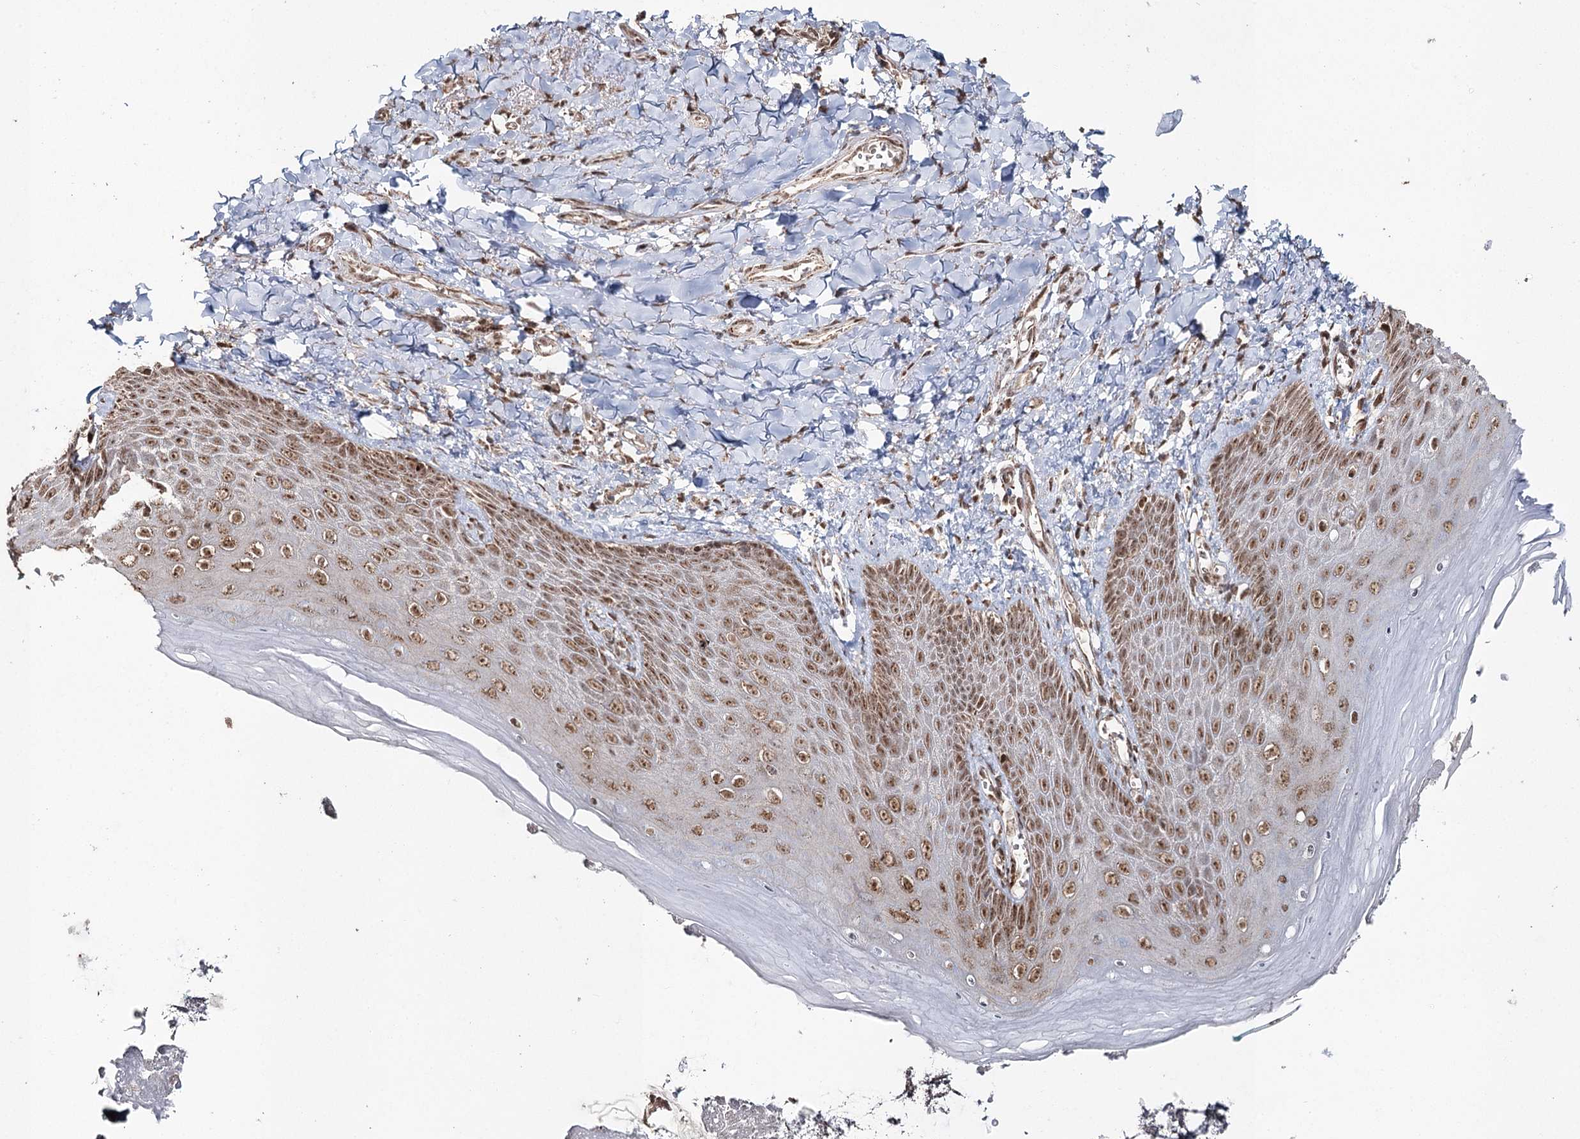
{"staining": {"intensity": "moderate", "quantity": ">75%", "location": "nuclear"}, "tissue": "skin", "cell_type": "Epidermal cells", "image_type": "normal", "snomed": [{"axis": "morphology", "description": "Normal tissue, NOS"}, {"axis": "topography", "description": "Anal"}], "caption": "Immunohistochemistry (IHC) of unremarkable human skin demonstrates medium levels of moderate nuclear expression in approximately >75% of epidermal cells.", "gene": "PDHX", "patient": {"sex": "male", "age": 78}}